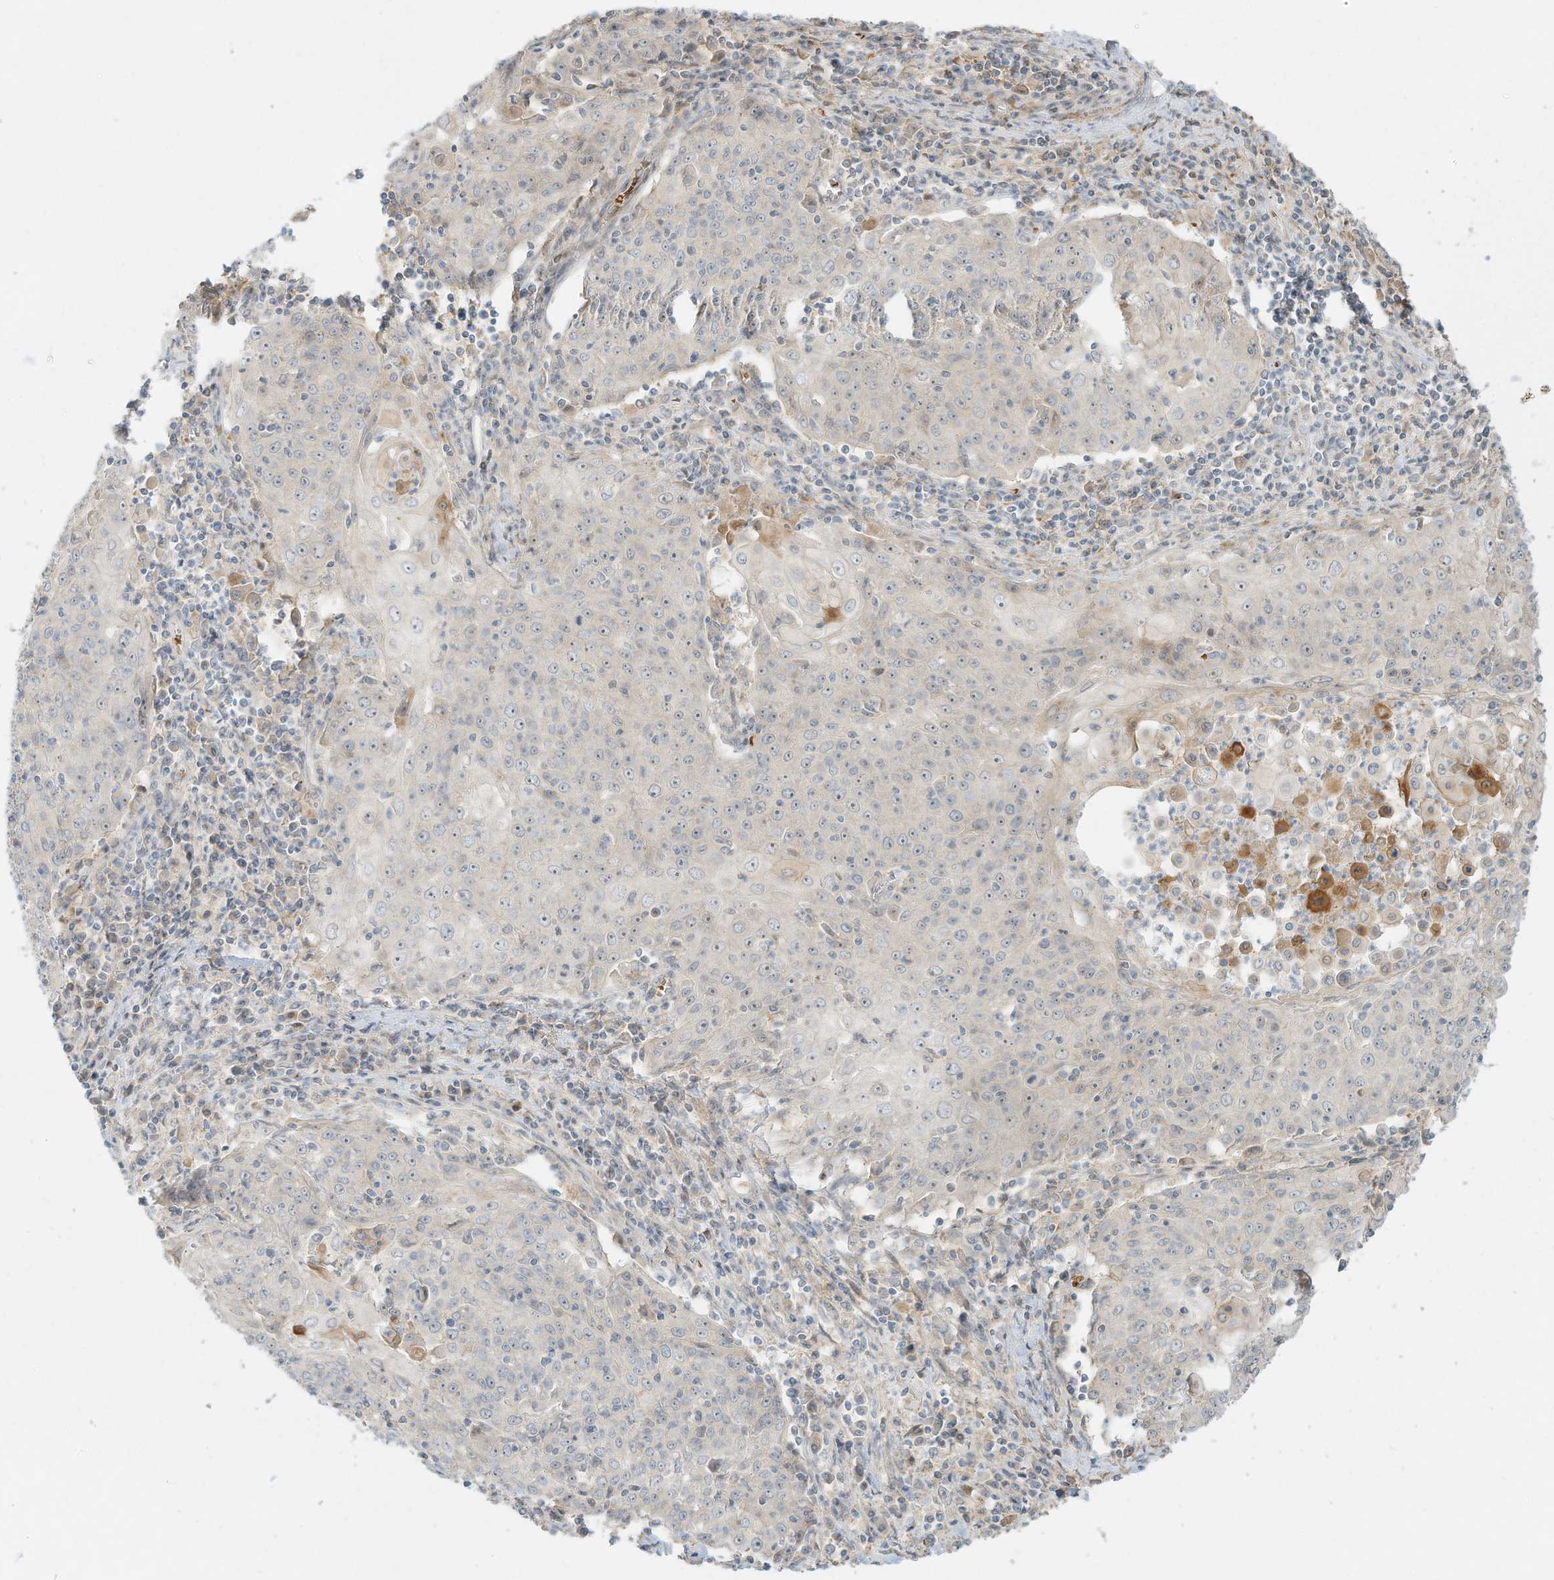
{"staining": {"intensity": "negative", "quantity": "none", "location": "none"}, "tissue": "cervical cancer", "cell_type": "Tumor cells", "image_type": "cancer", "snomed": [{"axis": "morphology", "description": "Squamous cell carcinoma, NOS"}, {"axis": "topography", "description": "Cervix"}], "caption": "Tumor cells show no significant expression in squamous cell carcinoma (cervical).", "gene": "OFD1", "patient": {"sex": "female", "age": 48}}